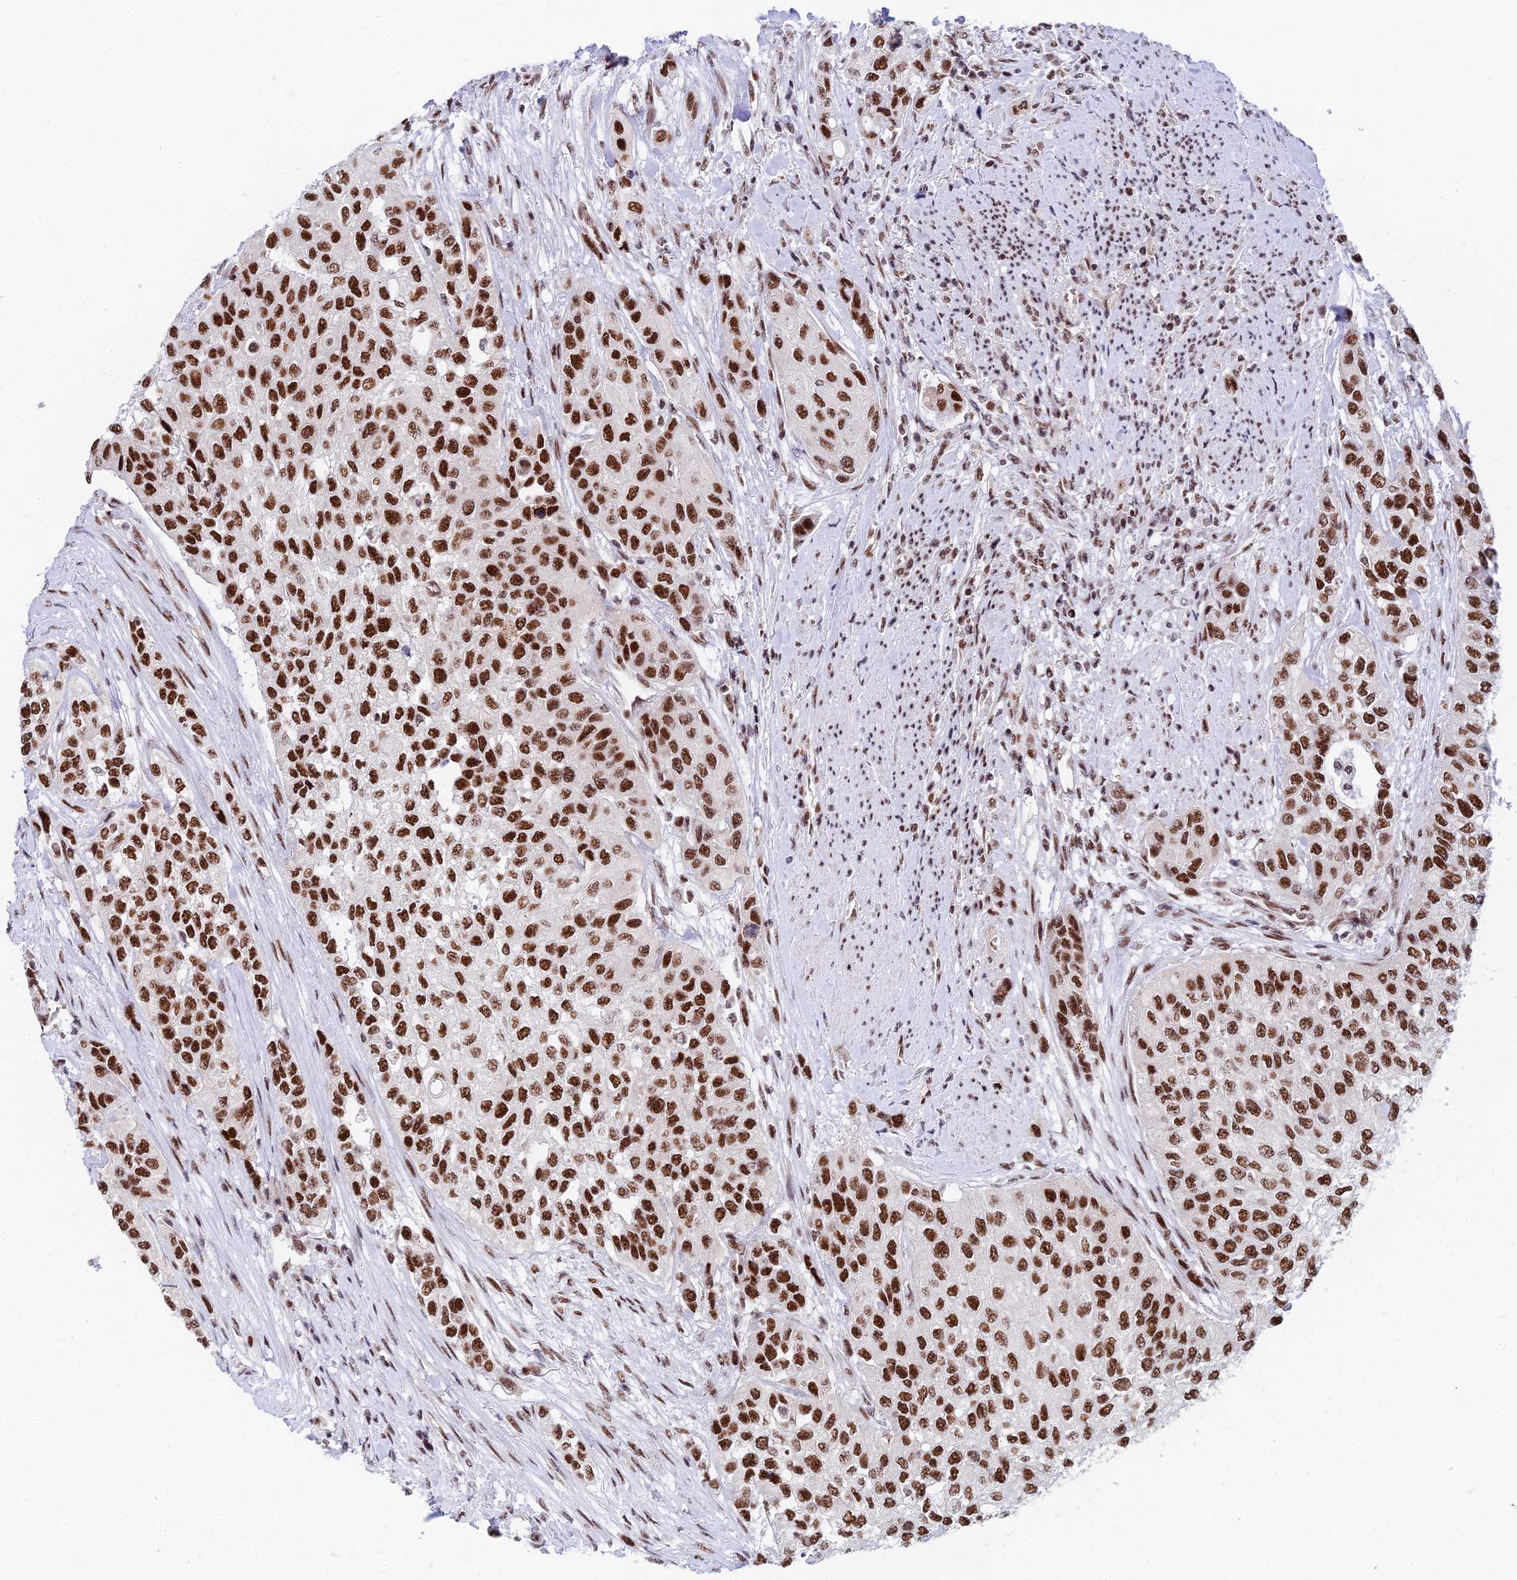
{"staining": {"intensity": "strong", "quantity": ">75%", "location": "nuclear"}, "tissue": "urothelial cancer", "cell_type": "Tumor cells", "image_type": "cancer", "snomed": [{"axis": "morphology", "description": "Normal tissue, NOS"}, {"axis": "morphology", "description": "Urothelial carcinoma, High grade"}, {"axis": "topography", "description": "Vascular tissue"}, {"axis": "topography", "description": "Urinary bladder"}], "caption": "High-grade urothelial carcinoma stained with DAB immunohistochemistry (IHC) demonstrates high levels of strong nuclear expression in about >75% of tumor cells. The staining was performed using DAB (3,3'-diaminobenzidine) to visualize the protein expression in brown, while the nuclei were stained in blue with hematoxylin (Magnification: 20x).", "gene": "USP22", "patient": {"sex": "female", "age": 56}}